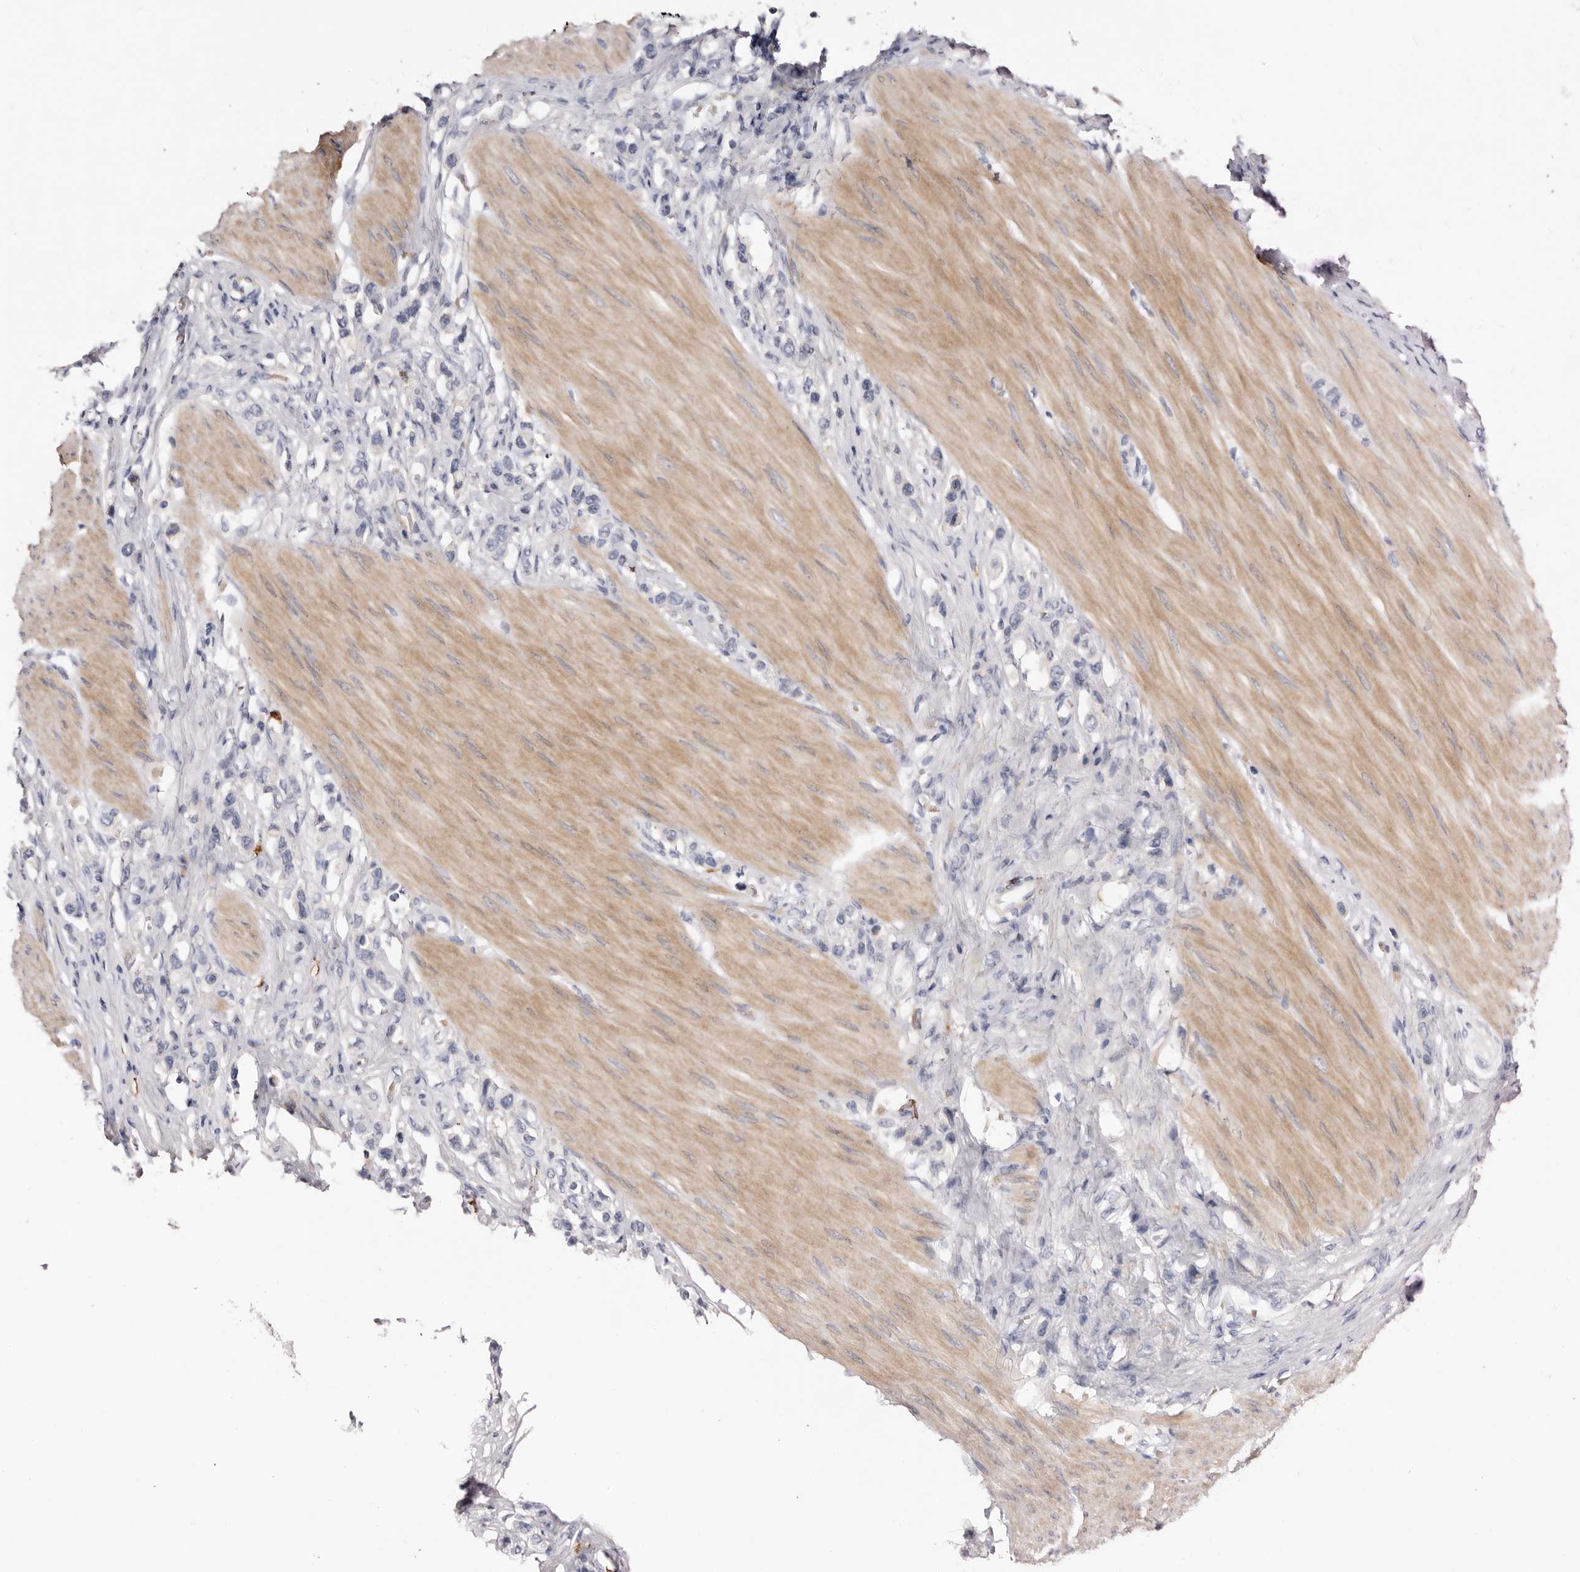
{"staining": {"intensity": "negative", "quantity": "none", "location": "none"}, "tissue": "stomach cancer", "cell_type": "Tumor cells", "image_type": "cancer", "snomed": [{"axis": "morphology", "description": "Adenocarcinoma, NOS"}, {"axis": "topography", "description": "Stomach"}], "caption": "IHC histopathology image of human stomach cancer stained for a protein (brown), which demonstrates no staining in tumor cells. The staining is performed using DAB brown chromogen with nuclei counter-stained in using hematoxylin.", "gene": "S1PR5", "patient": {"sex": "female", "age": 65}}